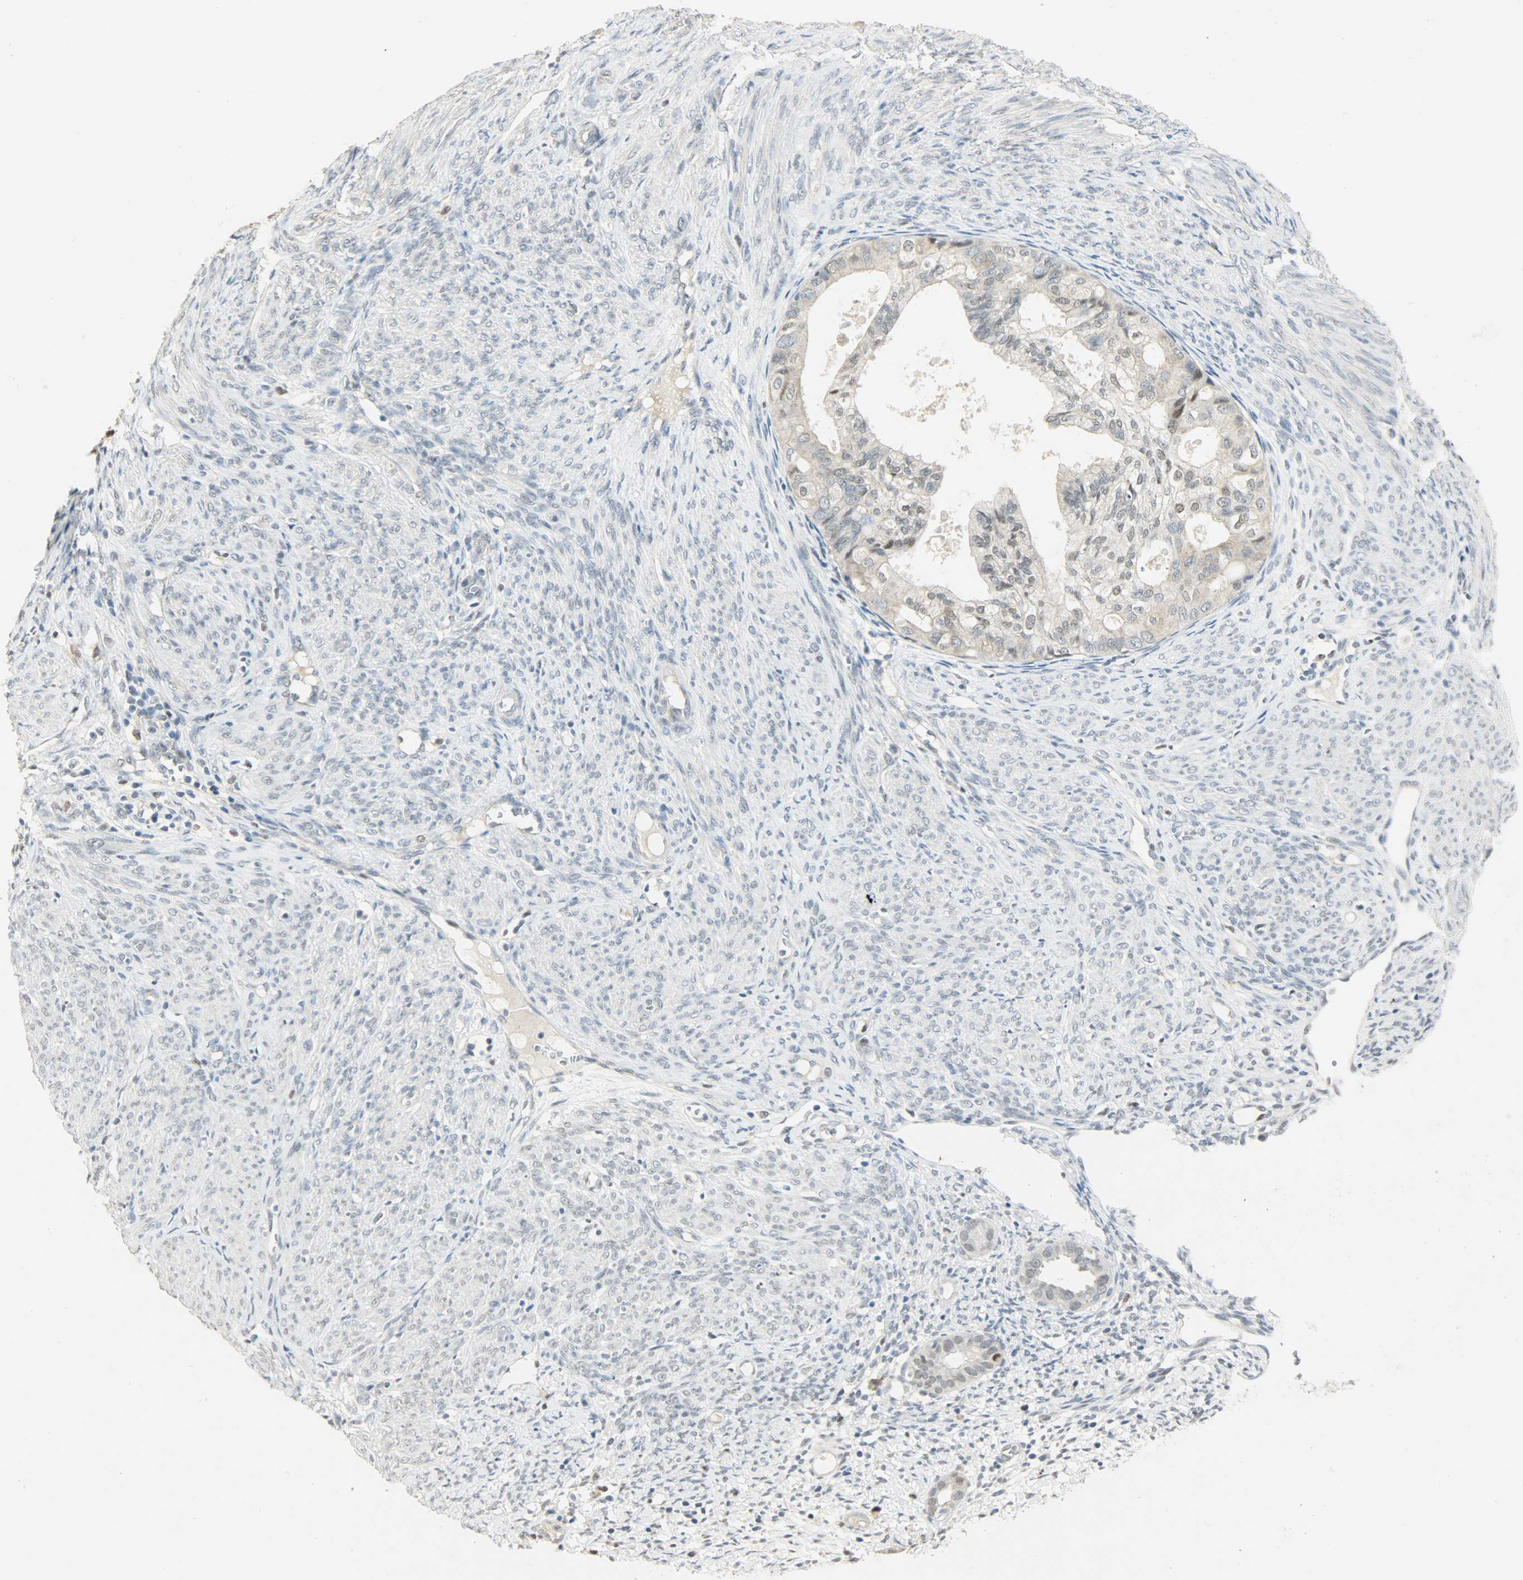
{"staining": {"intensity": "weak", "quantity": "<25%", "location": "cytoplasmic/membranous,nuclear"}, "tissue": "cervical cancer", "cell_type": "Tumor cells", "image_type": "cancer", "snomed": [{"axis": "morphology", "description": "Normal tissue, NOS"}, {"axis": "morphology", "description": "Adenocarcinoma, NOS"}, {"axis": "topography", "description": "Cervix"}, {"axis": "topography", "description": "Endometrium"}], "caption": "Micrograph shows no protein positivity in tumor cells of adenocarcinoma (cervical) tissue.", "gene": "PPARG", "patient": {"sex": "female", "age": 86}}